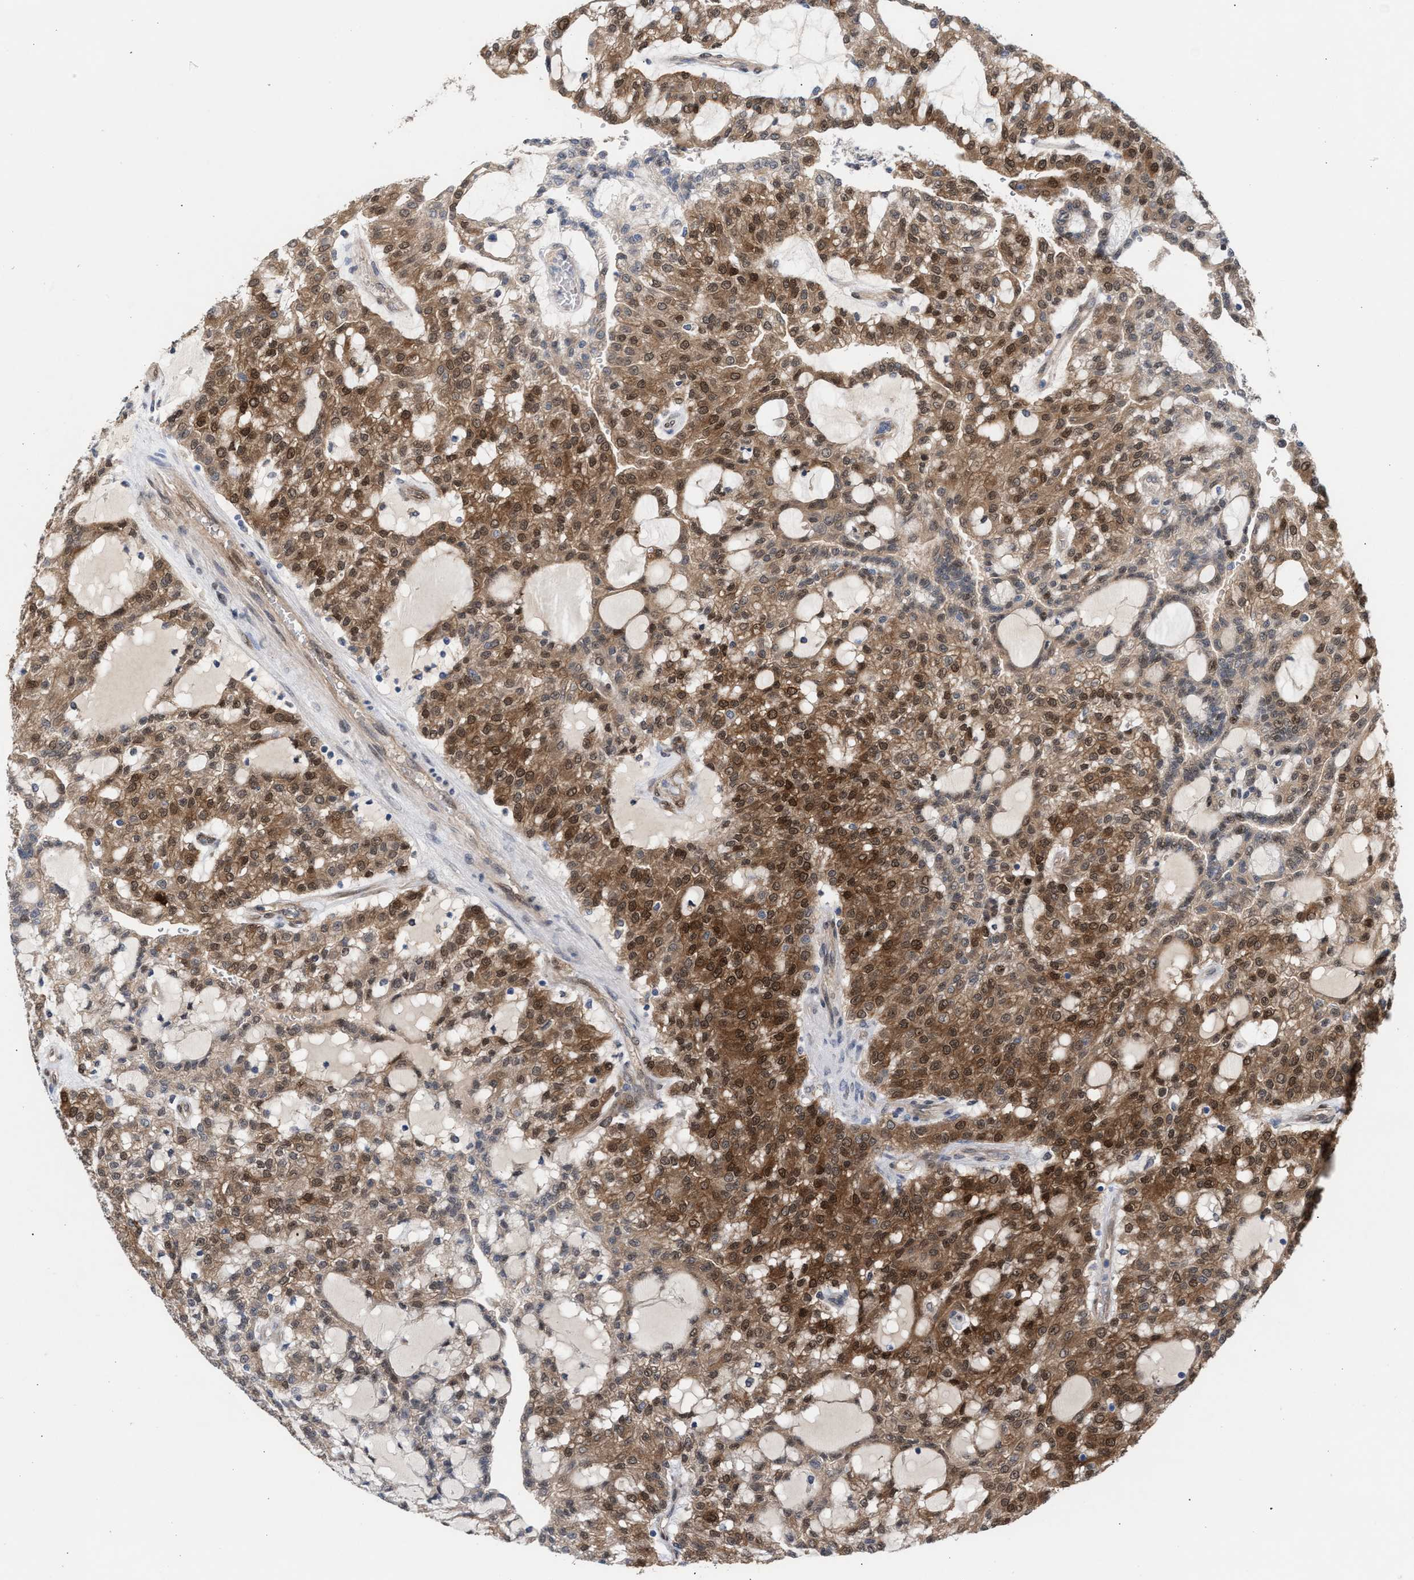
{"staining": {"intensity": "moderate", "quantity": ">75%", "location": "cytoplasmic/membranous,nuclear"}, "tissue": "renal cancer", "cell_type": "Tumor cells", "image_type": "cancer", "snomed": [{"axis": "morphology", "description": "Adenocarcinoma, NOS"}, {"axis": "topography", "description": "Kidney"}], "caption": "A high-resolution micrograph shows immunohistochemistry (IHC) staining of adenocarcinoma (renal), which demonstrates moderate cytoplasmic/membranous and nuclear positivity in about >75% of tumor cells.", "gene": "TP53I3", "patient": {"sex": "male", "age": 63}}